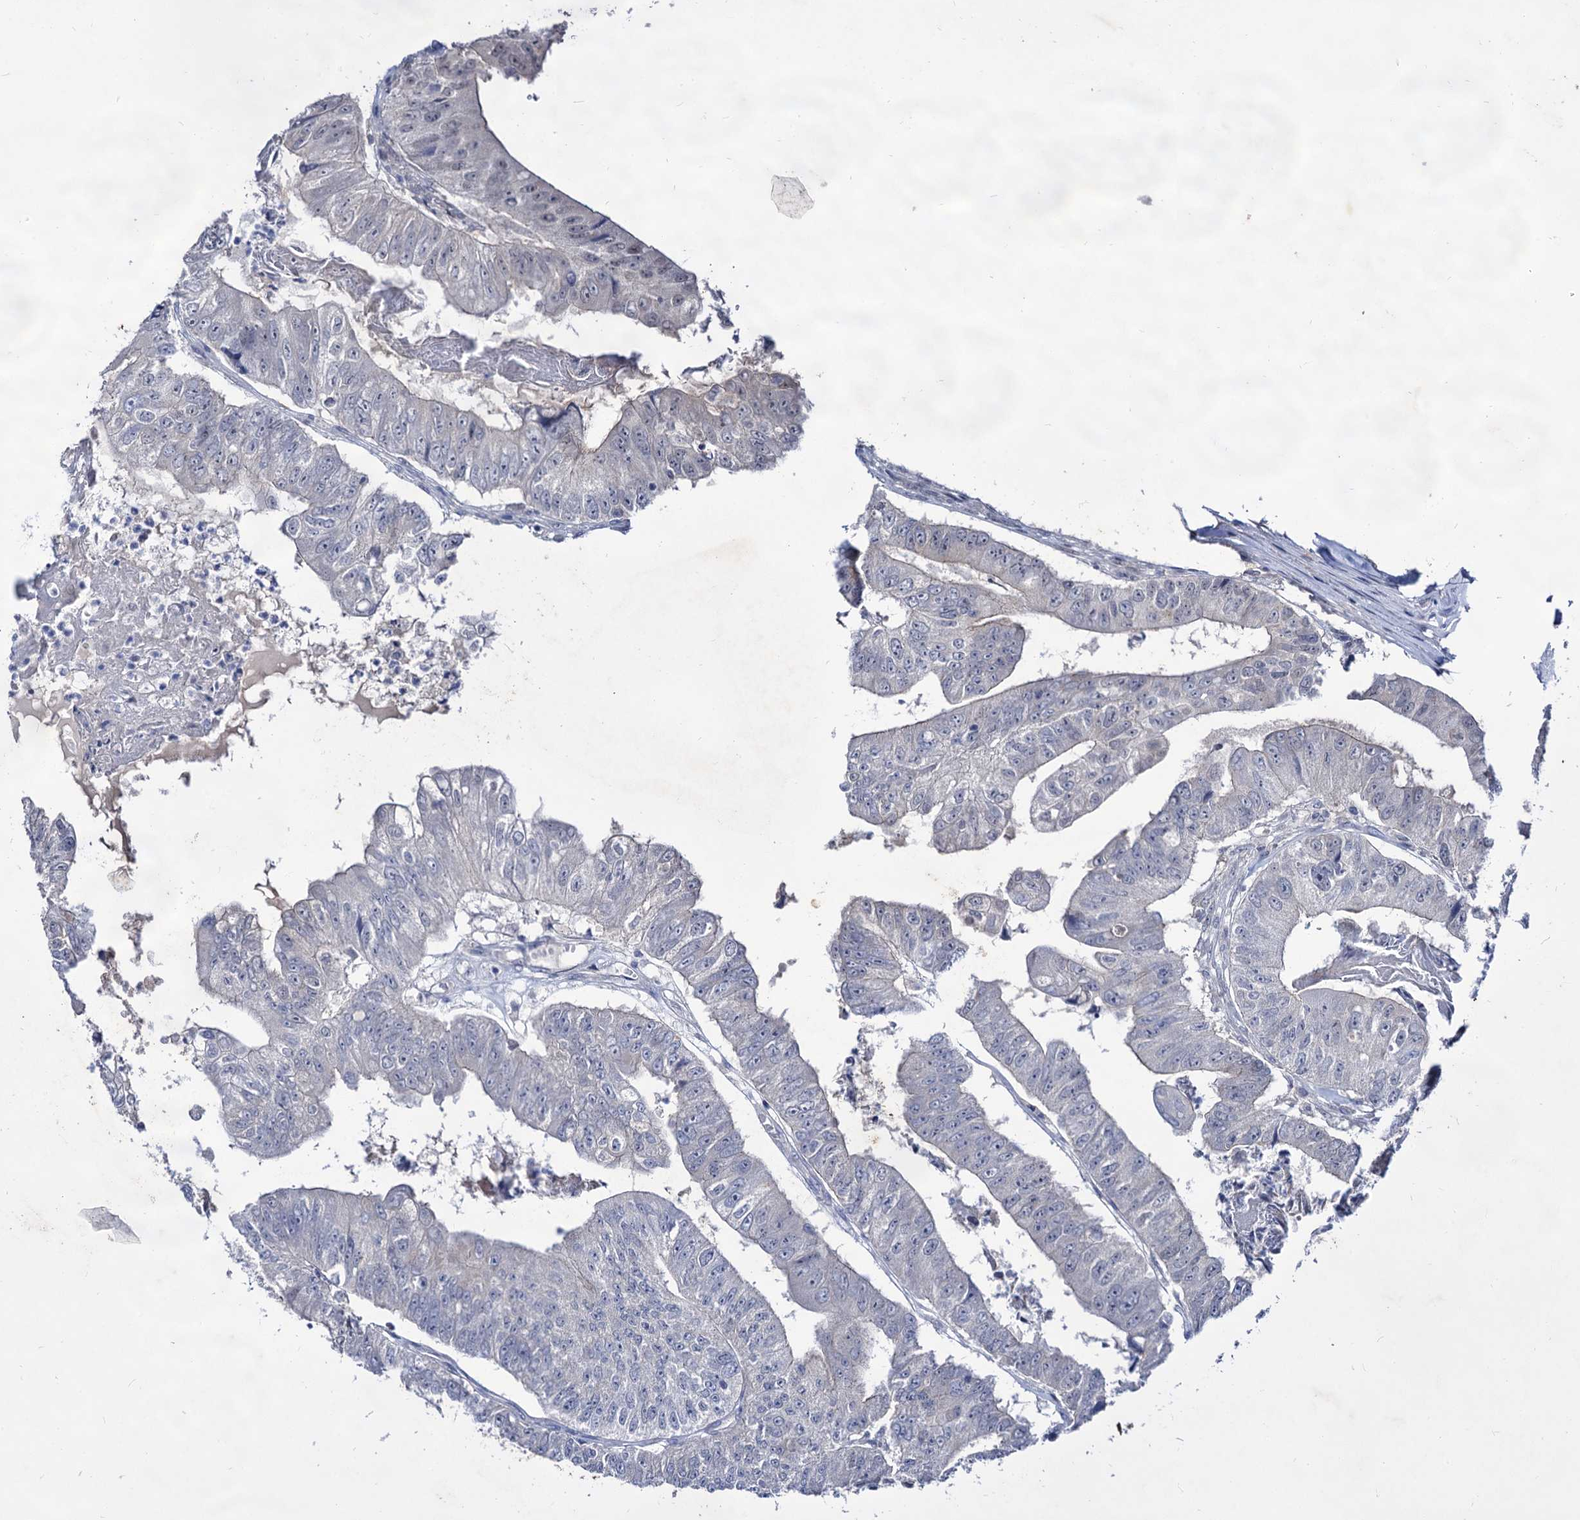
{"staining": {"intensity": "negative", "quantity": "none", "location": "none"}, "tissue": "colorectal cancer", "cell_type": "Tumor cells", "image_type": "cancer", "snomed": [{"axis": "morphology", "description": "Adenocarcinoma, NOS"}, {"axis": "topography", "description": "Colon"}], "caption": "Micrograph shows no protein staining in tumor cells of colorectal cancer tissue. (DAB immunohistochemistry, high magnification).", "gene": "ARFIP2", "patient": {"sex": "female", "age": 67}}